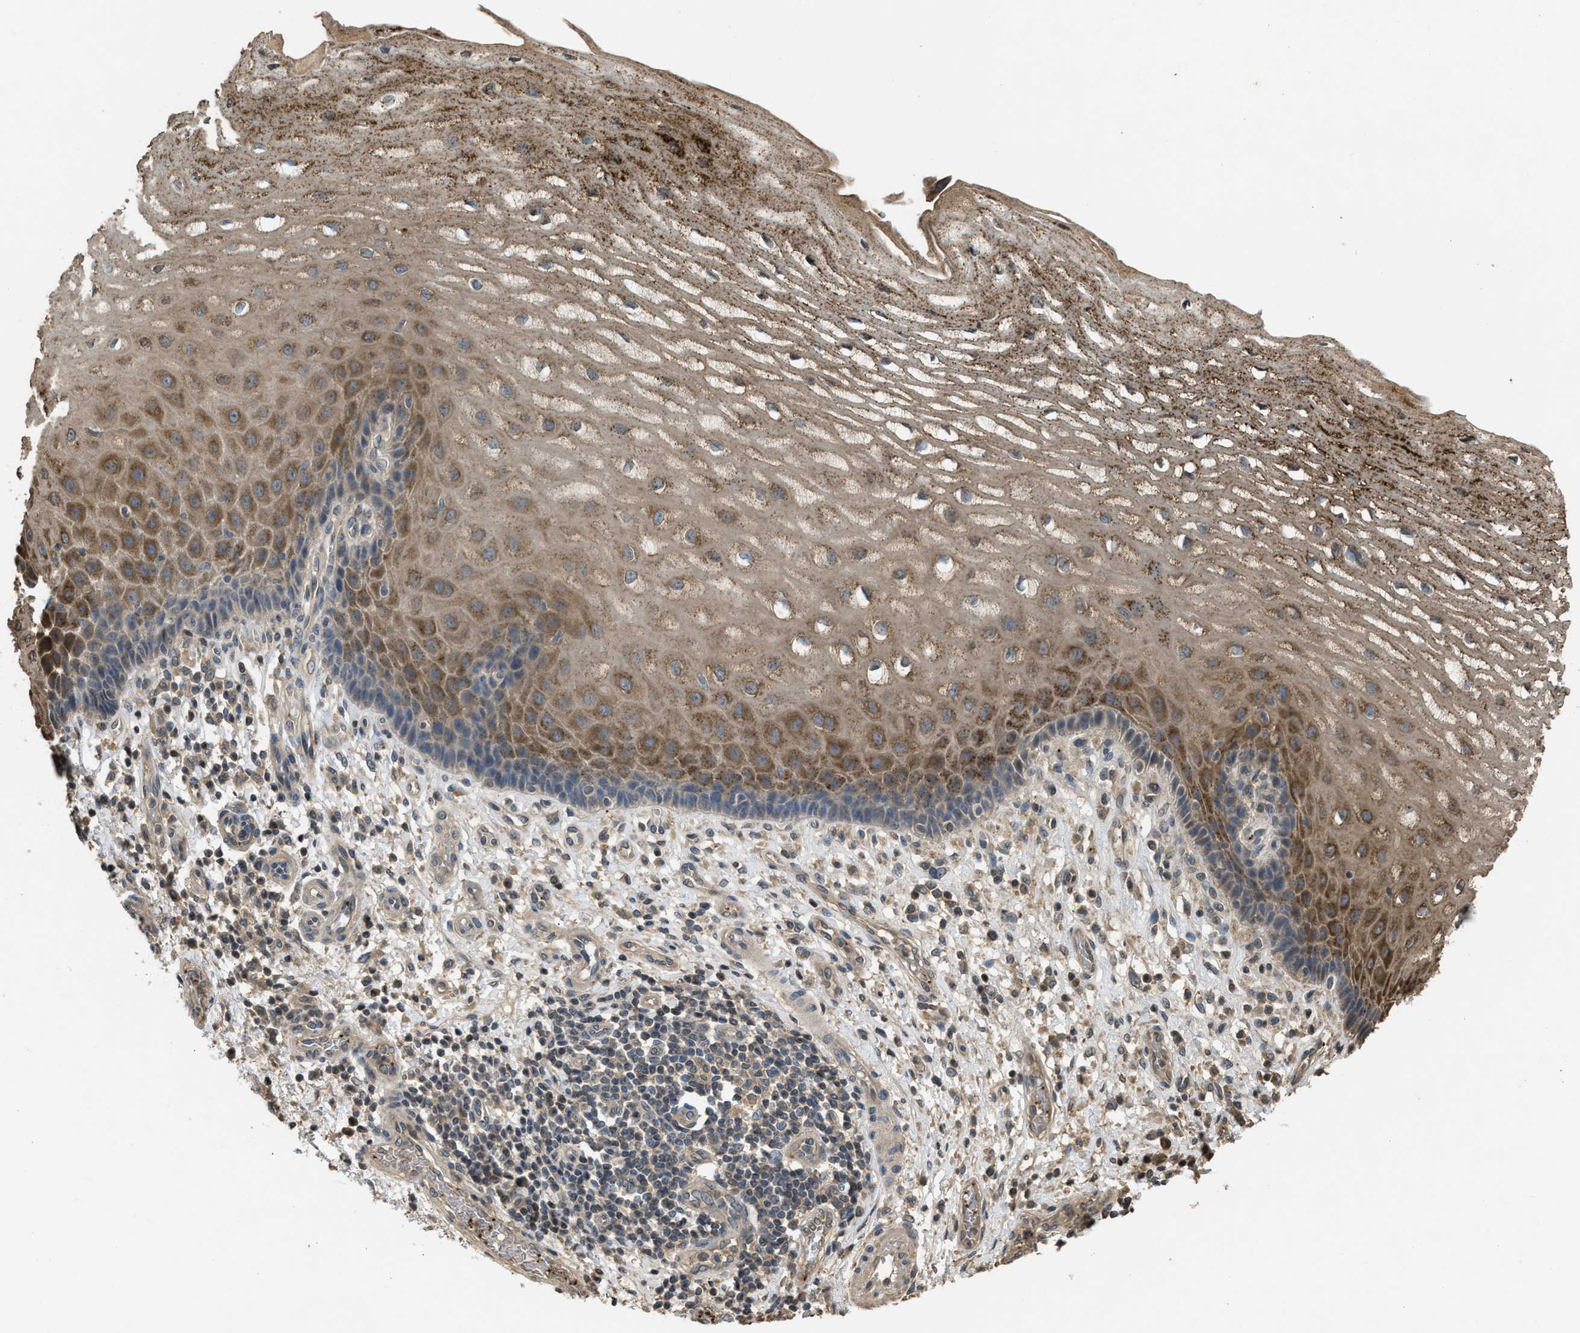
{"staining": {"intensity": "moderate", "quantity": ">75%", "location": "cytoplasmic/membranous"}, "tissue": "esophagus", "cell_type": "Squamous epithelial cells", "image_type": "normal", "snomed": [{"axis": "morphology", "description": "Normal tissue, NOS"}, {"axis": "topography", "description": "Esophagus"}], "caption": "Esophagus was stained to show a protein in brown. There is medium levels of moderate cytoplasmic/membranous positivity in about >75% of squamous epithelial cells. Immunohistochemistry stains the protein of interest in brown and the nuclei are stained blue.", "gene": "ARHGDIA", "patient": {"sex": "male", "age": 54}}